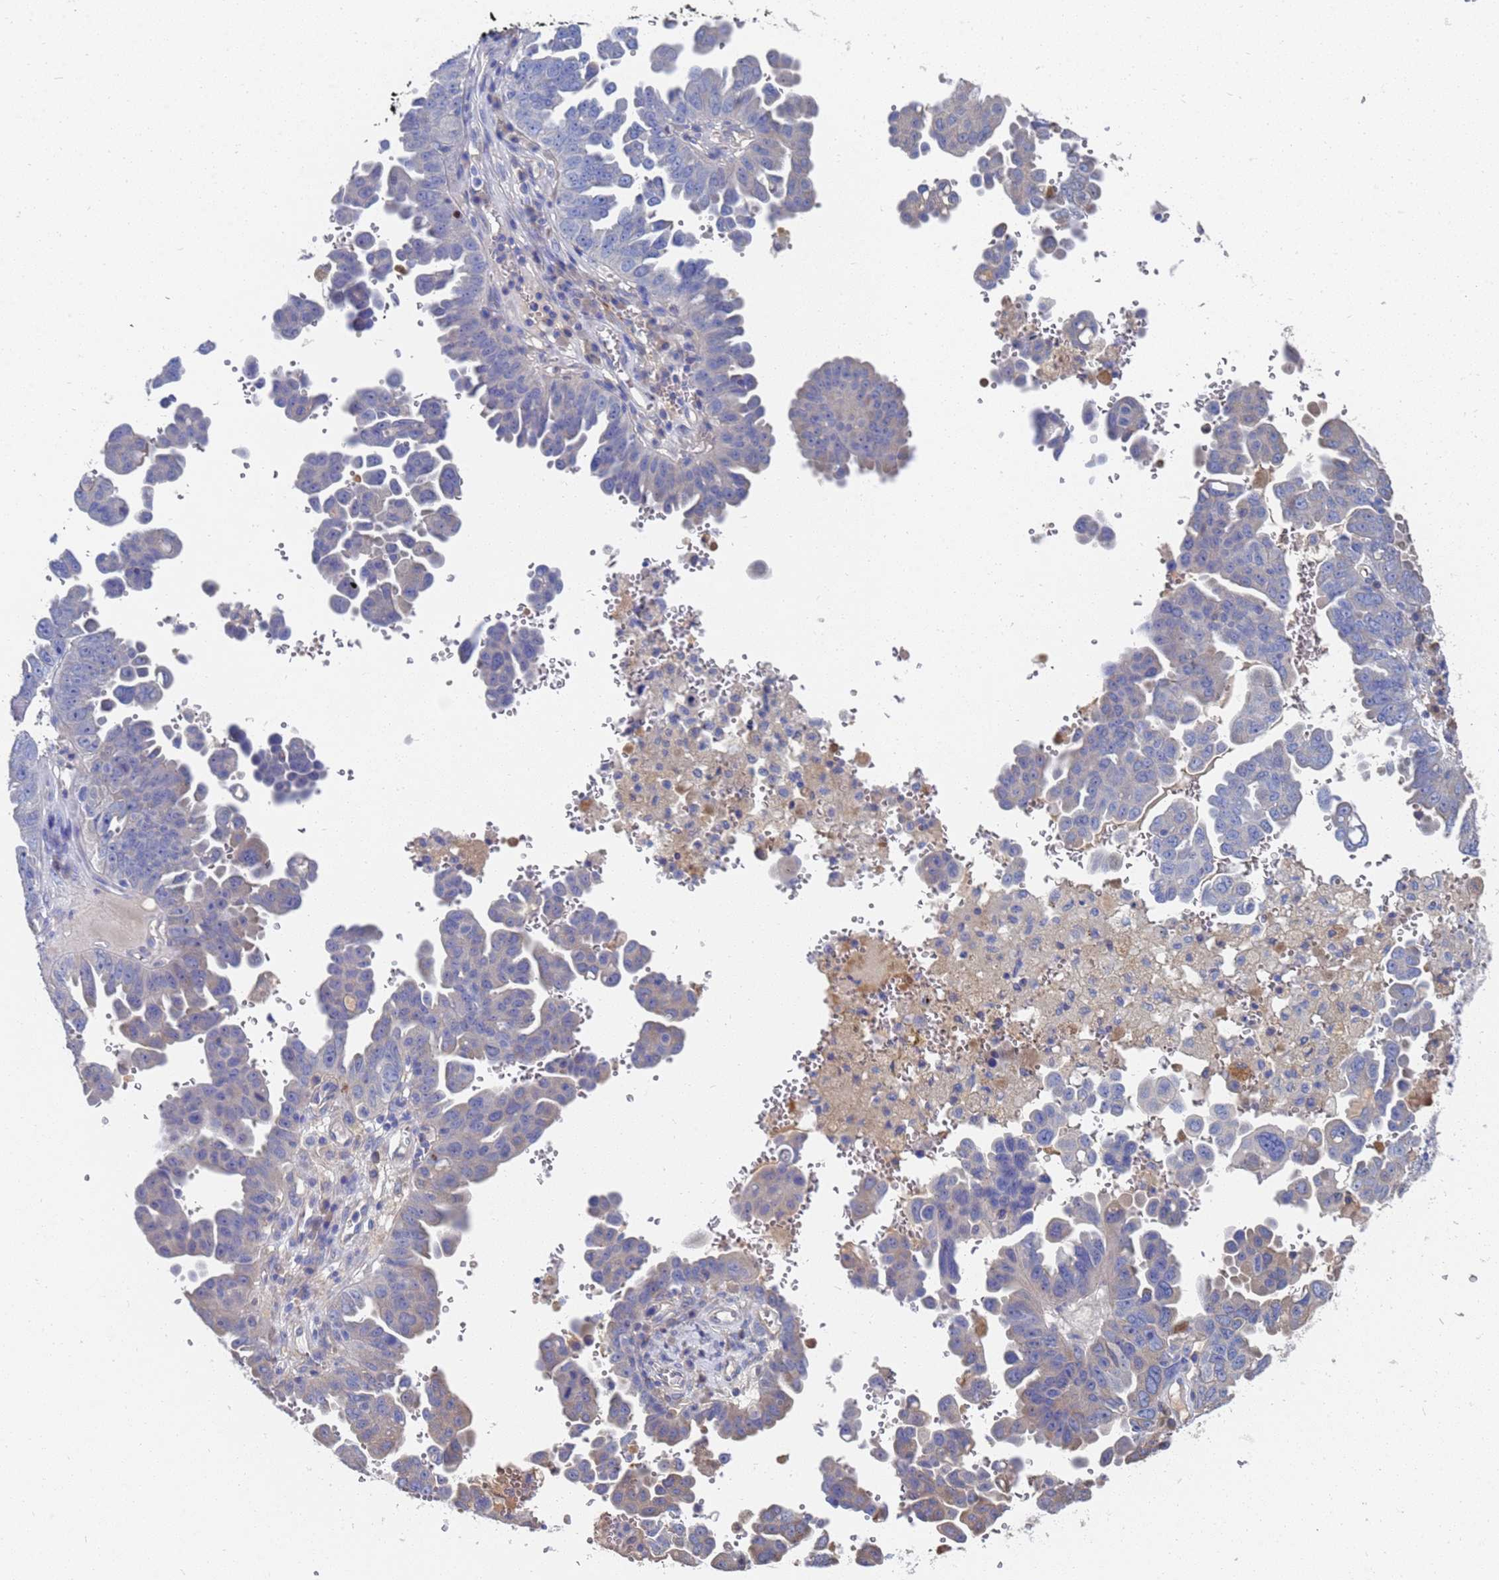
{"staining": {"intensity": "weak", "quantity": "<25%", "location": "cytoplasmic/membranous"}, "tissue": "ovarian cancer", "cell_type": "Tumor cells", "image_type": "cancer", "snomed": [{"axis": "morphology", "description": "Carcinoma, endometroid"}, {"axis": "topography", "description": "Ovary"}], "caption": "High power microscopy photomicrograph of an immunohistochemistry (IHC) image of ovarian cancer, revealing no significant expression in tumor cells. (Stains: DAB immunohistochemistry with hematoxylin counter stain, Microscopy: brightfield microscopy at high magnification).", "gene": "LBX2", "patient": {"sex": "female", "age": 62}}